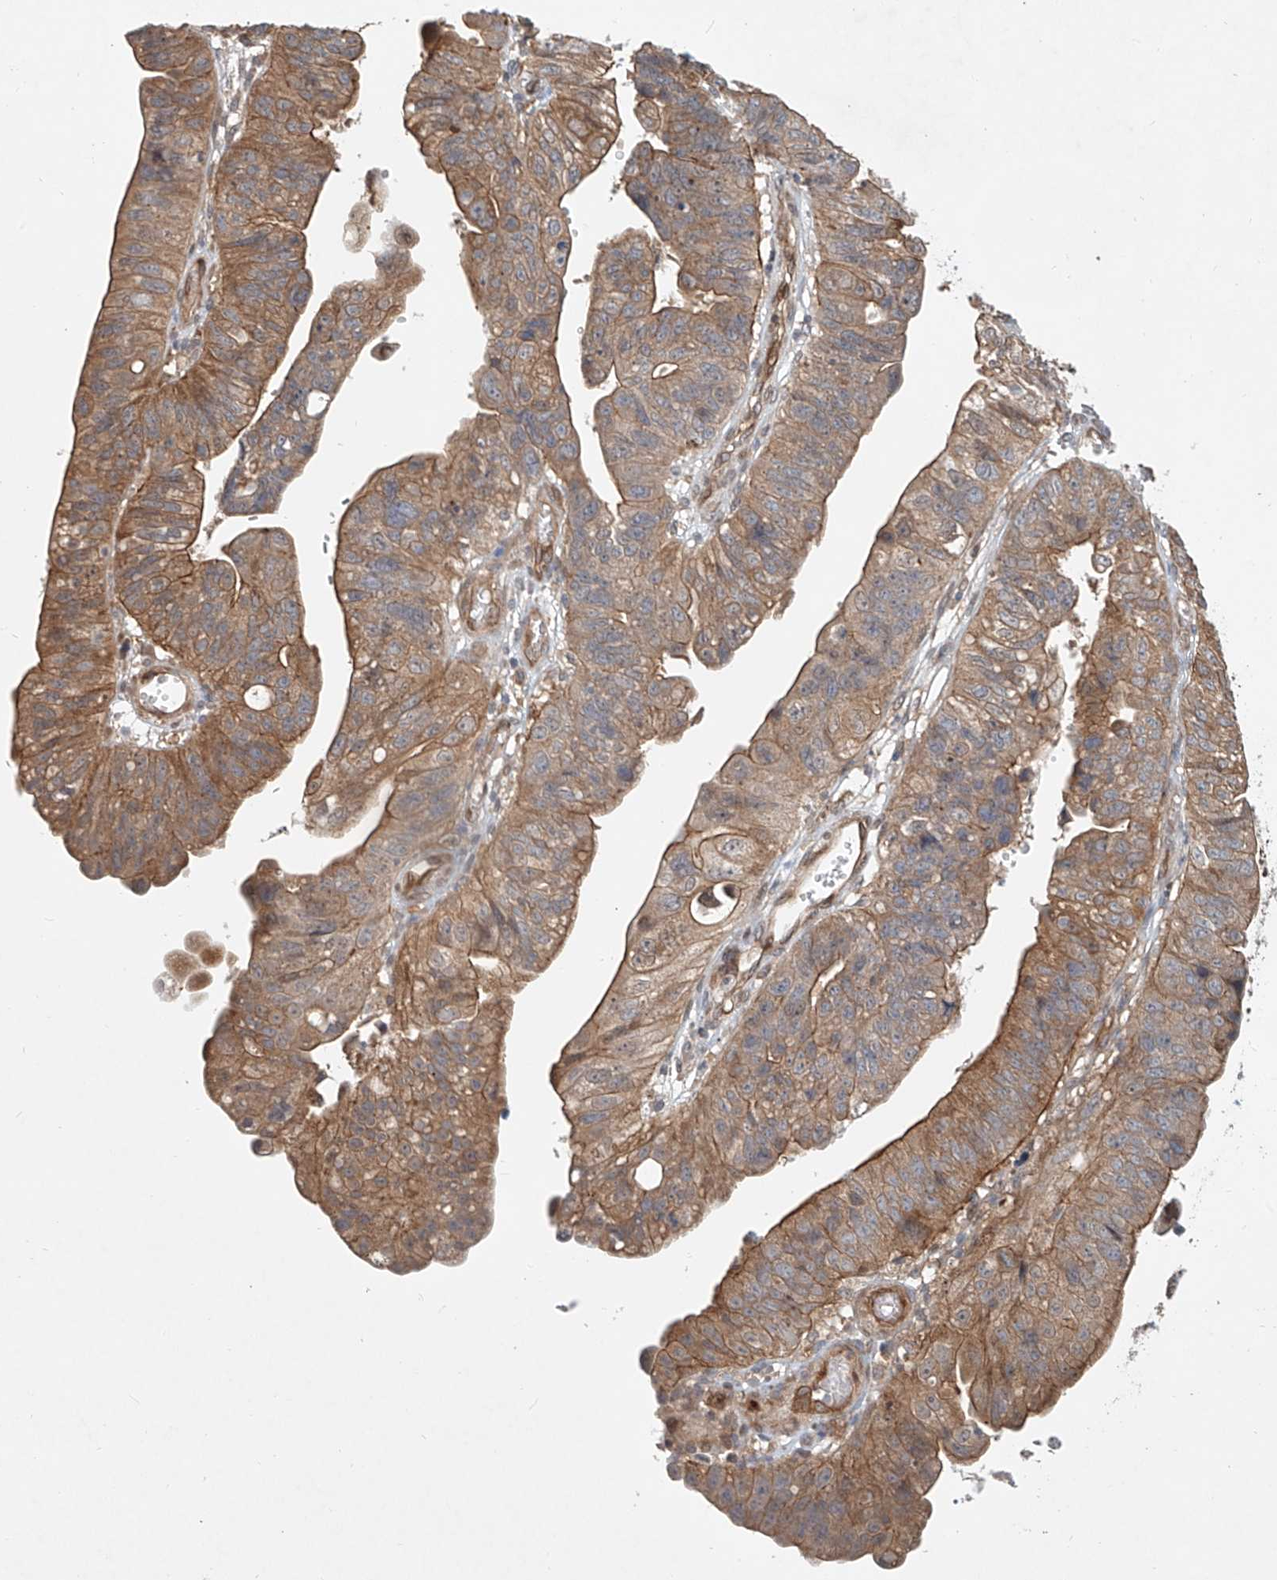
{"staining": {"intensity": "moderate", "quantity": ">75%", "location": "cytoplasmic/membranous"}, "tissue": "stomach cancer", "cell_type": "Tumor cells", "image_type": "cancer", "snomed": [{"axis": "morphology", "description": "Adenocarcinoma, NOS"}, {"axis": "topography", "description": "Stomach"}], "caption": "A high-resolution micrograph shows immunohistochemistry (IHC) staining of stomach adenocarcinoma, which shows moderate cytoplasmic/membranous expression in about >75% of tumor cells.", "gene": "SASH1", "patient": {"sex": "male", "age": 59}}